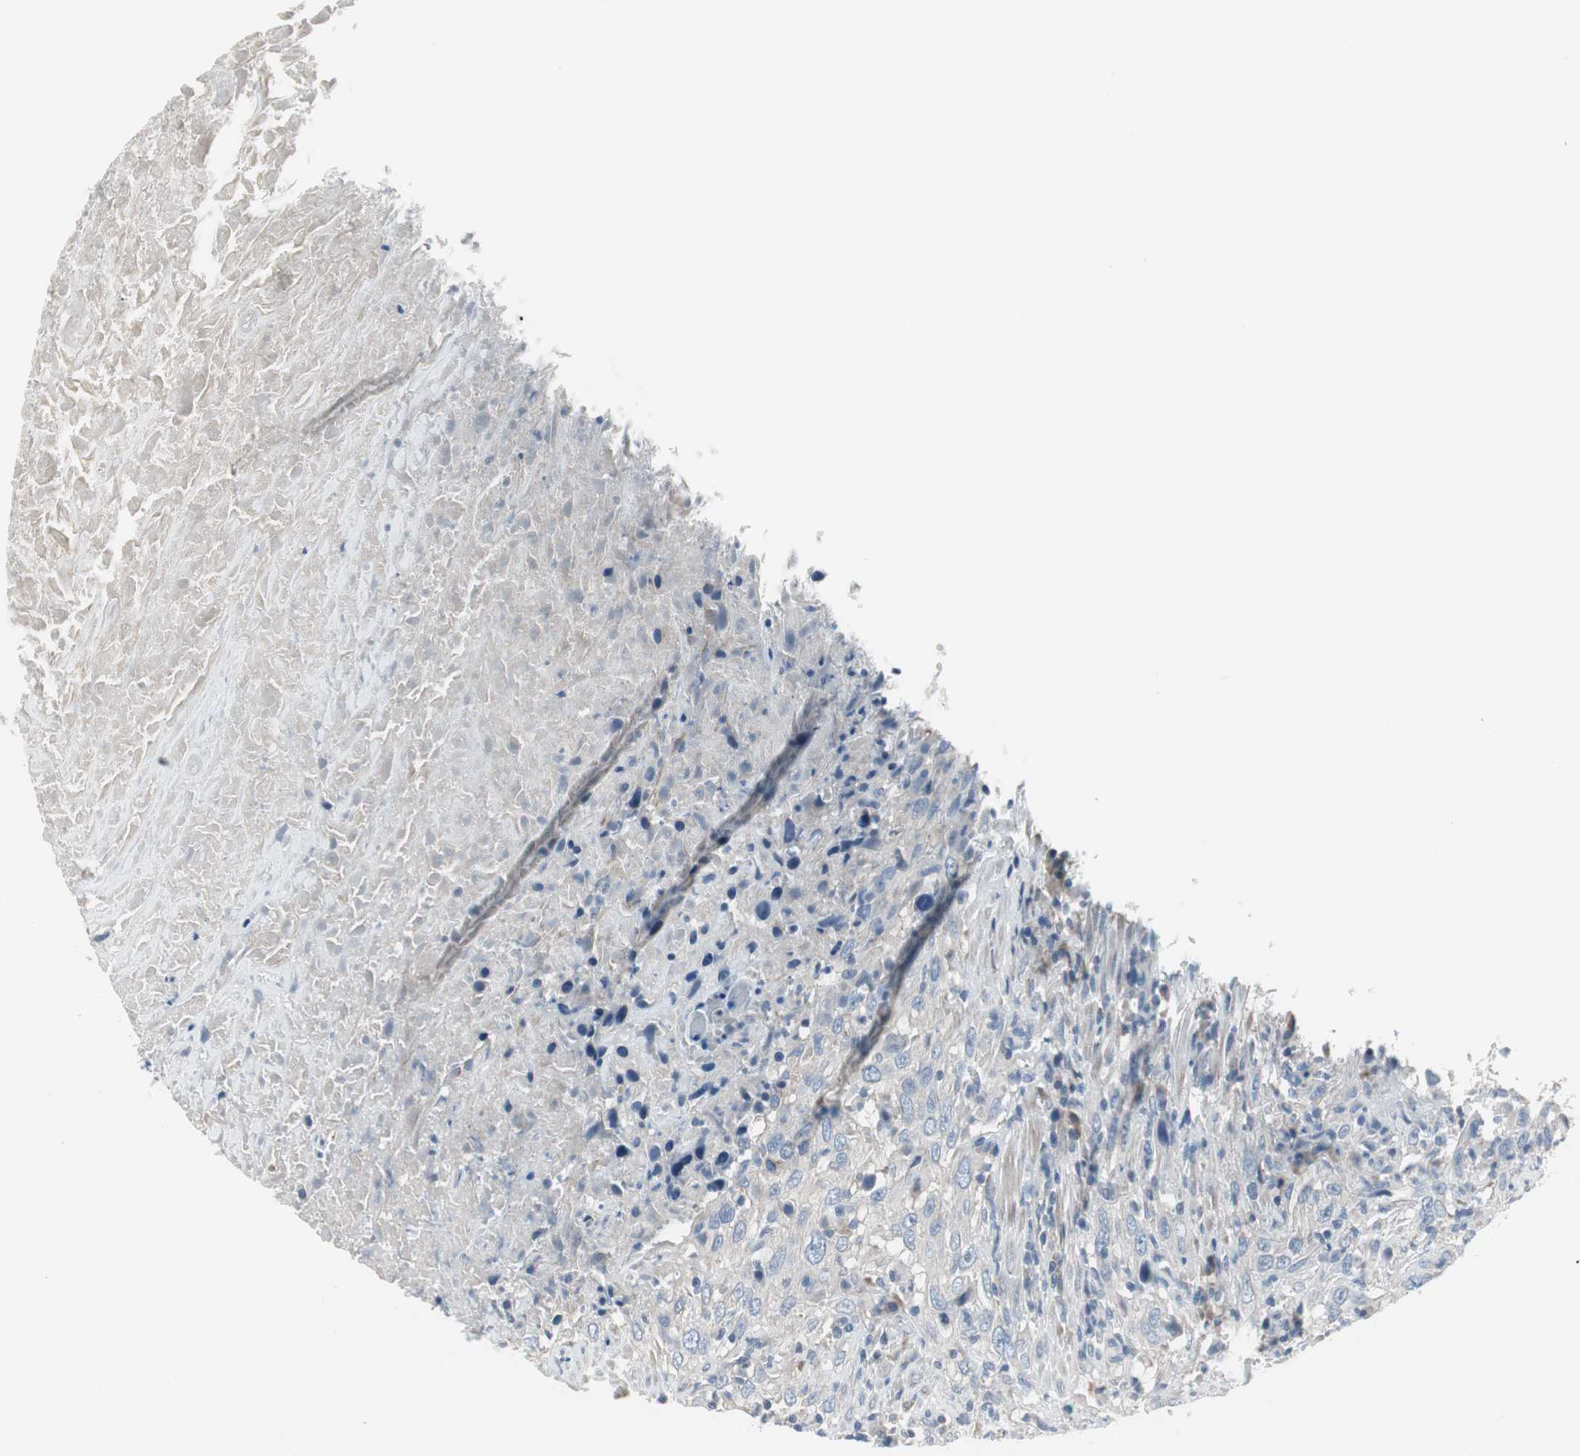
{"staining": {"intensity": "negative", "quantity": "none", "location": "none"}, "tissue": "urothelial cancer", "cell_type": "Tumor cells", "image_type": "cancer", "snomed": [{"axis": "morphology", "description": "Urothelial carcinoma, High grade"}, {"axis": "topography", "description": "Urinary bladder"}], "caption": "IHC photomicrograph of neoplastic tissue: human urothelial cancer stained with DAB (3,3'-diaminobenzidine) shows no significant protein positivity in tumor cells. (DAB IHC with hematoxylin counter stain).", "gene": "PIGR", "patient": {"sex": "male", "age": 61}}